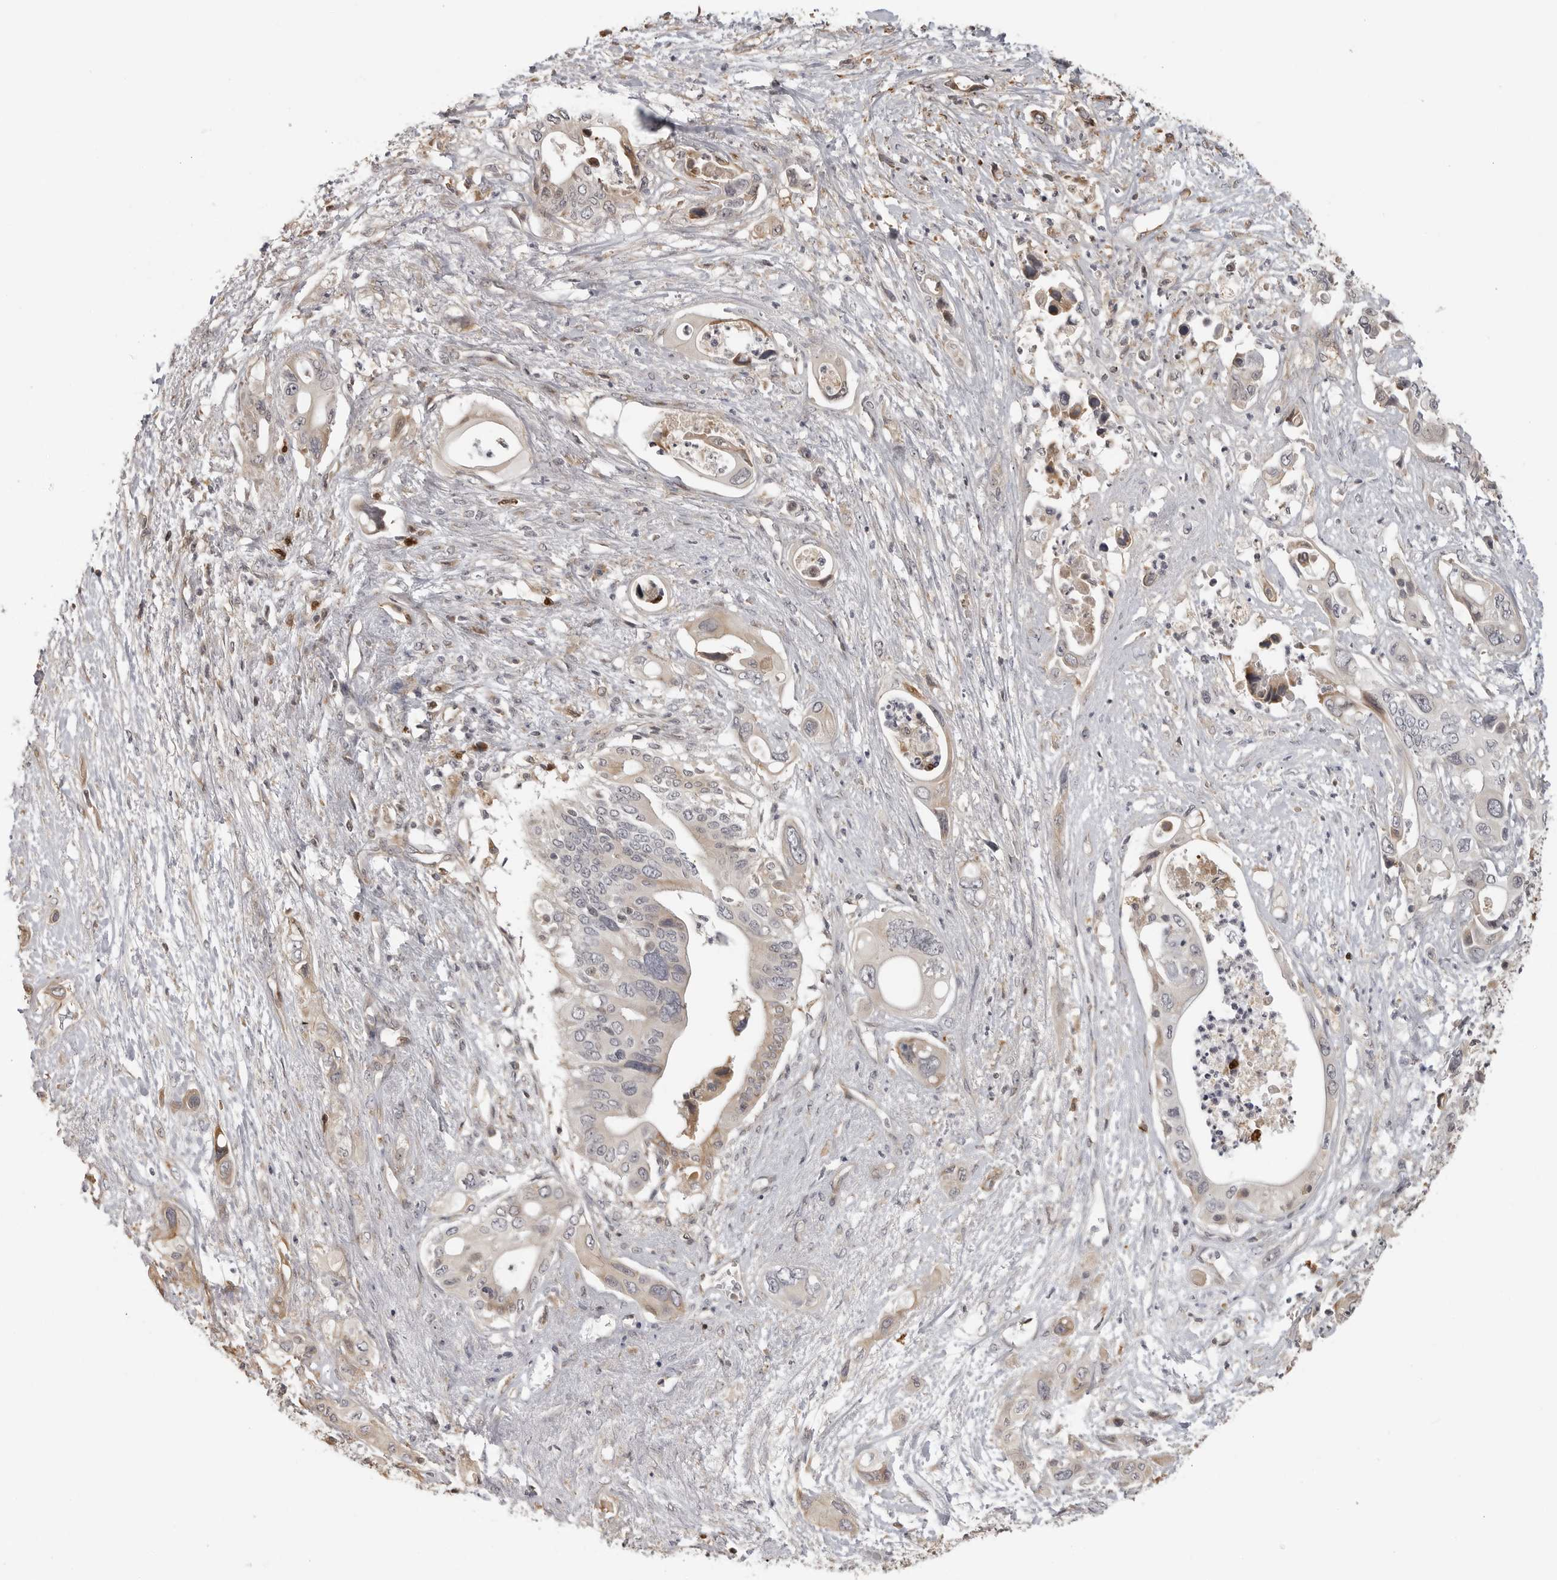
{"staining": {"intensity": "weak", "quantity": "<25%", "location": "cytoplasmic/membranous"}, "tissue": "pancreatic cancer", "cell_type": "Tumor cells", "image_type": "cancer", "snomed": [{"axis": "morphology", "description": "Adenocarcinoma, NOS"}, {"axis": "topography", "description": "Pancreas"}], "caption": "IHC histopathology image of human pancreatic cancer stained for a protein (brown), which exhibits no positivity in tumor cells.", "gene": "IDO1", "patient": {"sex": "male", "age": 66}}